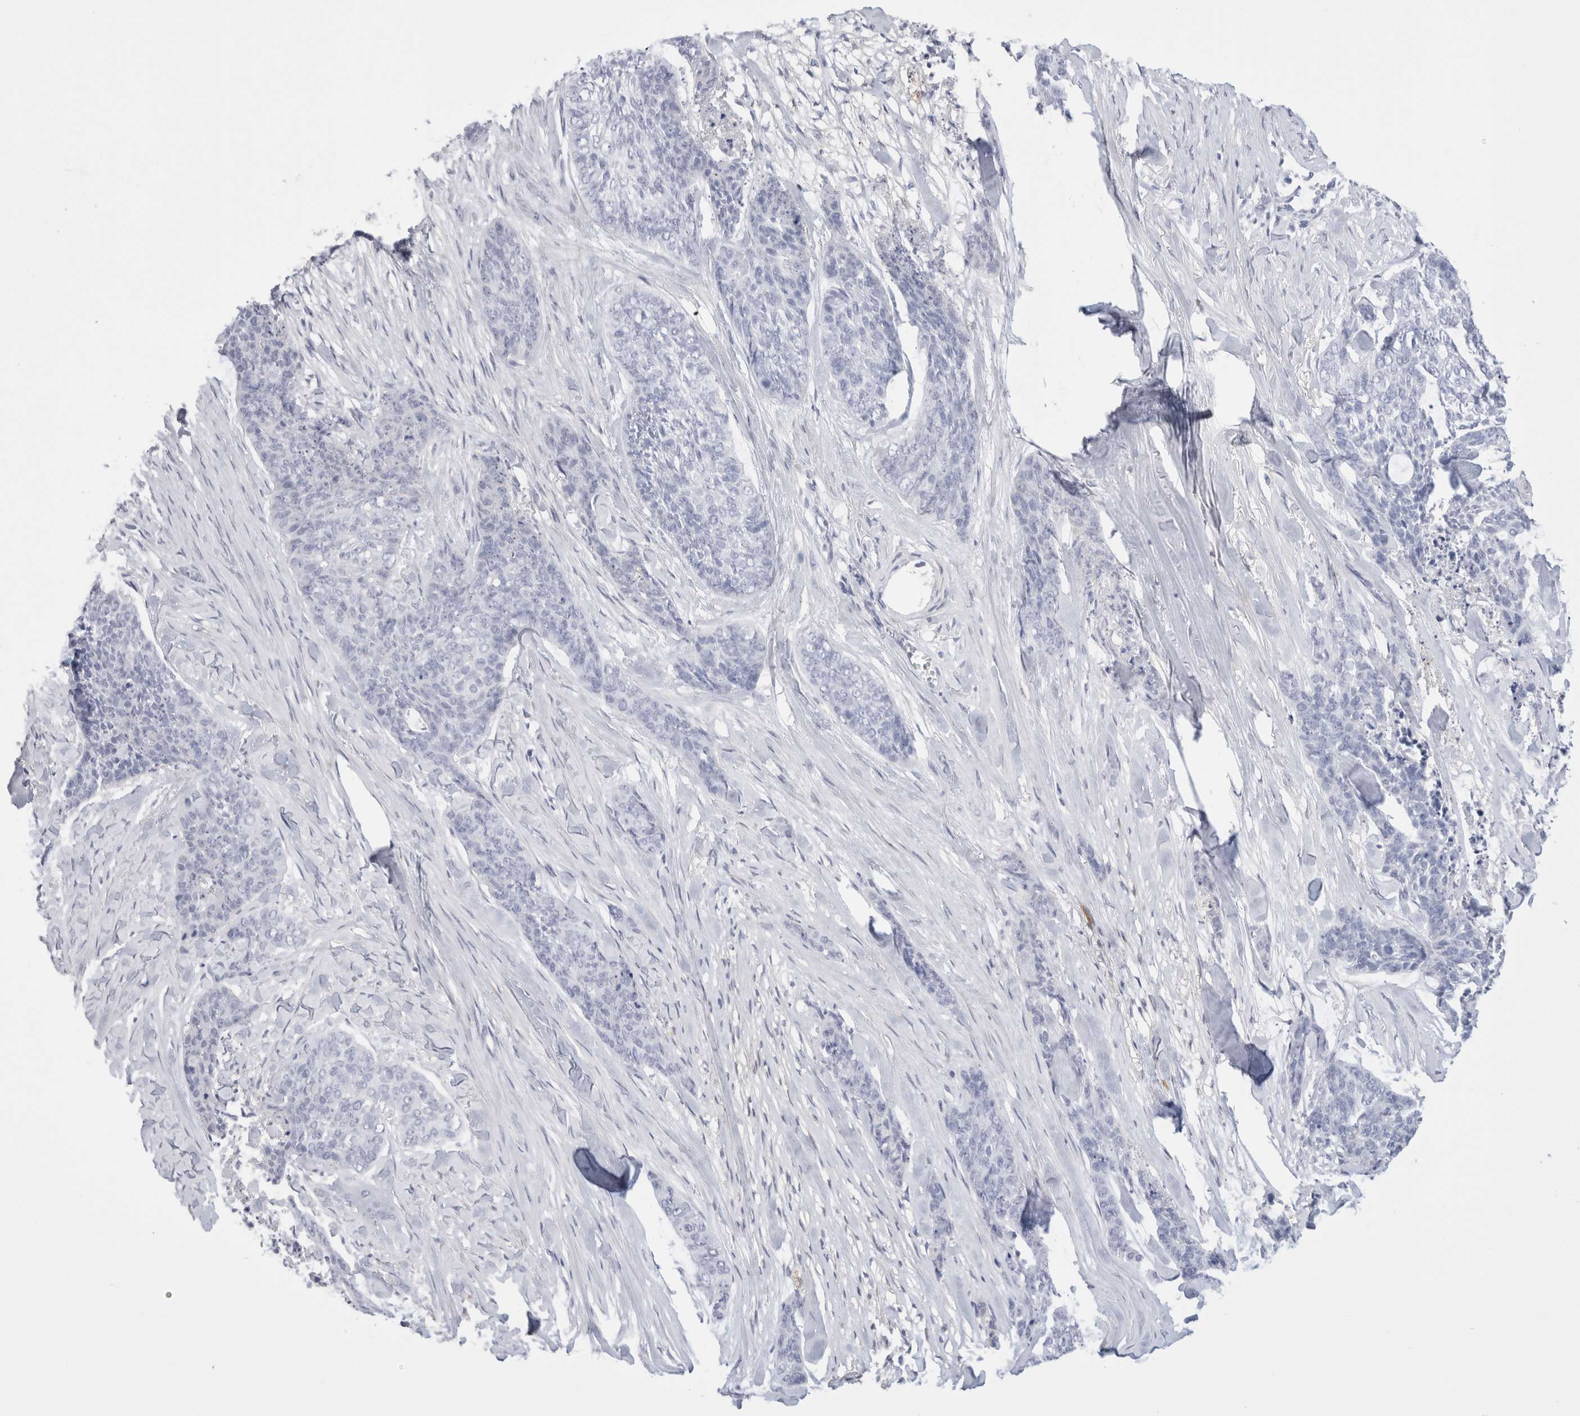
{"staining": {"intensity": "negative", "quantity": "none", "location": "none"}, "tissue": "skin cancer", "cell_type": "Tumor cells", "image_type": "cancer", "snomed": [{"axis": "morphology", "description": "Basal cell carcinoma"}, {"axis": "topography", "description": "Skin"}], "caption": "Immunohistochemistry (IHC) of human skin cancer reveals no staining in tumor cells.", "gene": "NAPEPLD", "patient": {"sex": "female", "age": 64}}